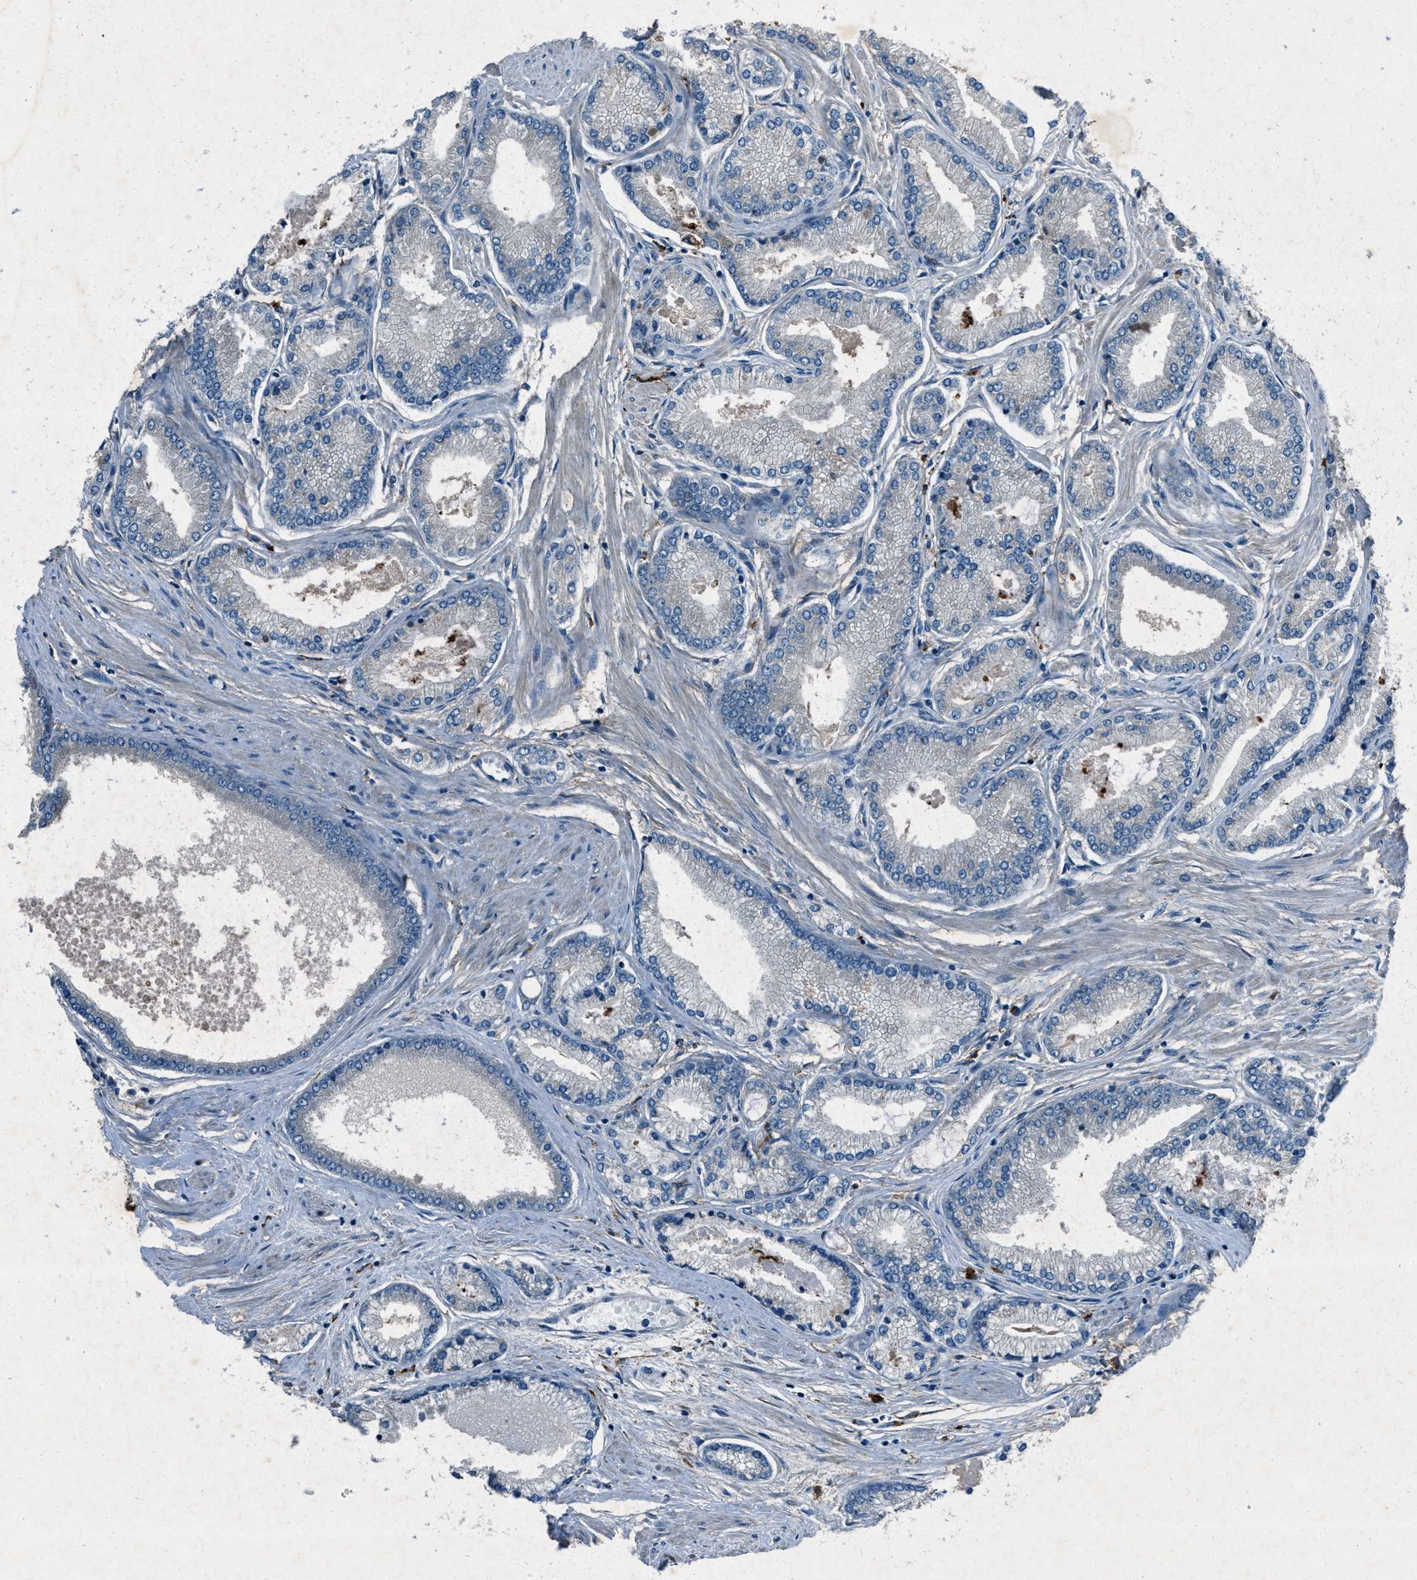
{"staining": {"intensity": "negative", "quantity": "none", "location": "none"}, "tissue": "prostate cancer", "cell_type": "Tumor cells", "image_type": "cancer", "snomed": [{"axis": "morphology", "description": "Adenocarcinoma, High grade"}, {"axis": "topography", "description": "Prostate"}], "caption": "The histopathology image exhibits no staining of tumor cells in prostate cancer (high-grade adenocarcinoma).", "gene": "EPSTI1", "patient": {"sex": "male", "age": 61}}